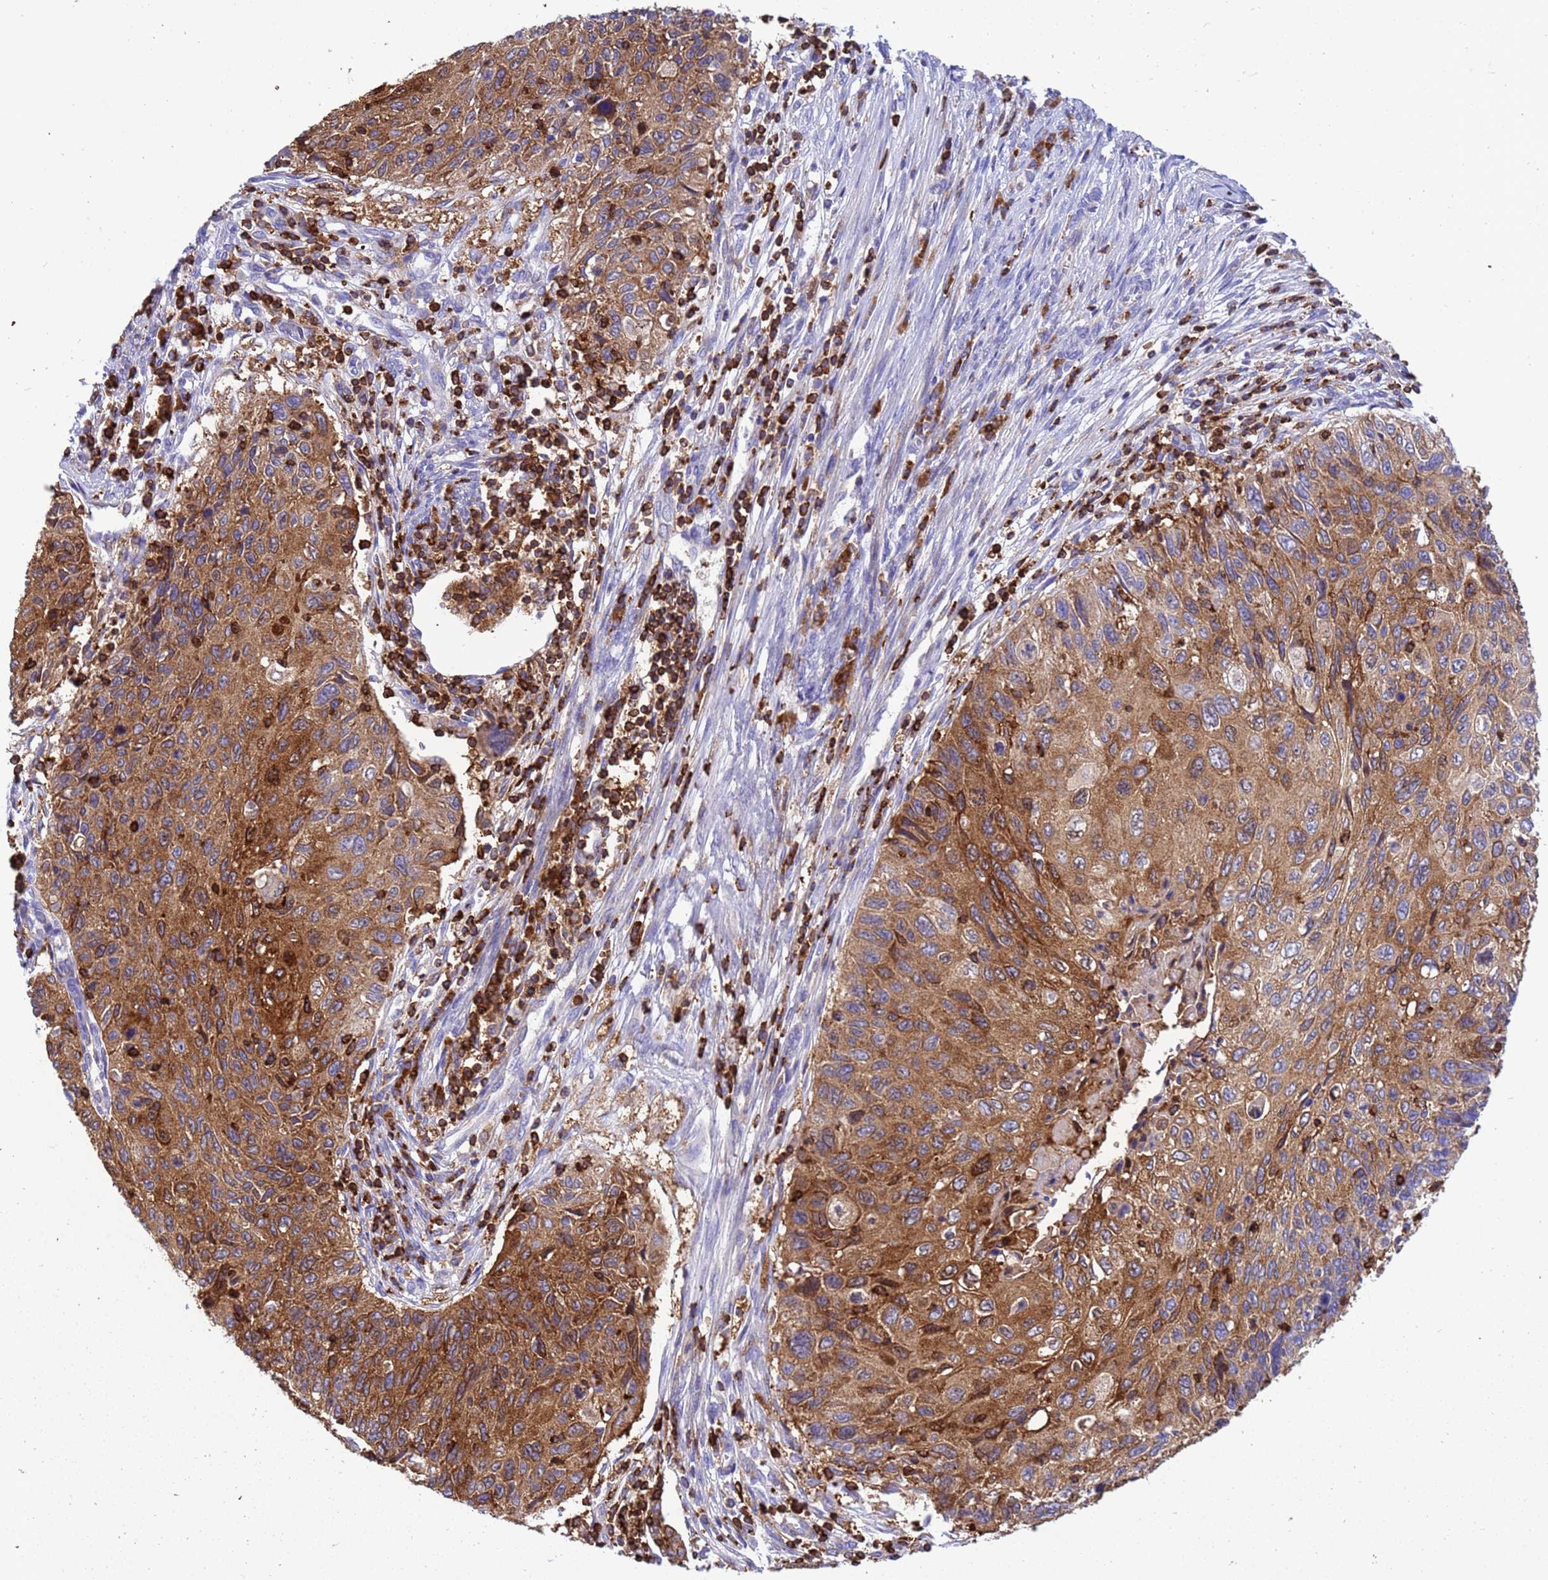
{"staining": {"intensity": "strong", "quantity": ">75%", "location": "cytoplasmic/membranous"}, "tissue": "cervical cancer", "cell_type": "Tumor cells", "image_type": "cancer", "snomed": [{"axis": "morphology", "description": "Squamous cell carcinoma, NOS"}, {"axis": "topography", "description": "Cervix"}], "caption": "Cervical cancer stained for a protein displays strong cytoplasmic/membranous positivity in tumor cells.", "gene": "EZR", "patient": {"sex": "female", "age": 70}}